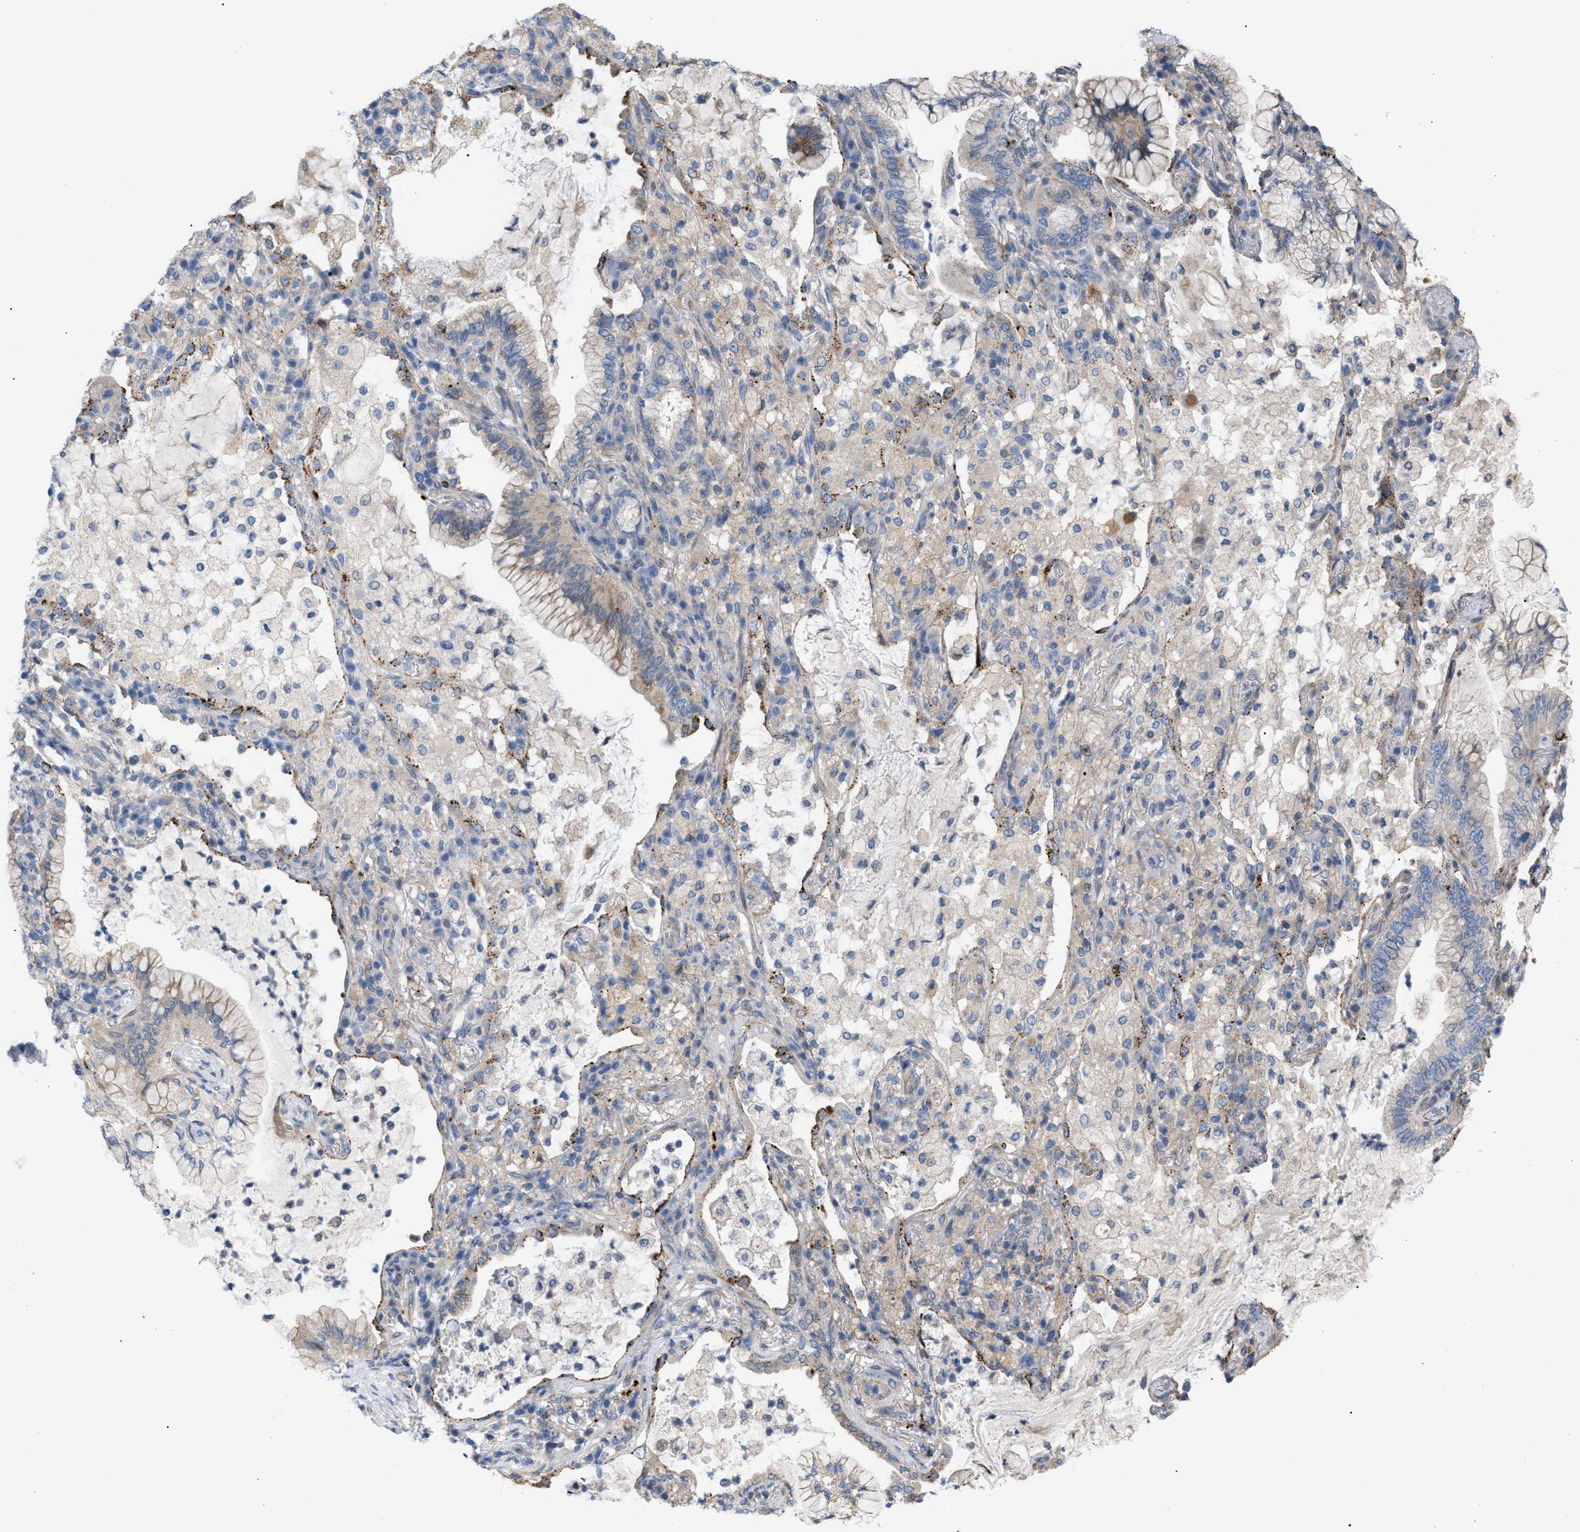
{"staining": {"intensity": "negative", "quantity": "none", "location": "none"}, "tissue": "lung cancer", "cell_type": "Tumor cells", "image_type": "cancer", "snomed": [{"axis": "morphology", "description": "Adenocarcinoma, NOS"}, {"axis": "topography", "description": "Lung"}], "caption": "IHC of lung cancer (adenocarcinoma) displays no staining in tumor cells.", "gene": "MBTD1", "patient": {"sex": "female", "age": 70}}